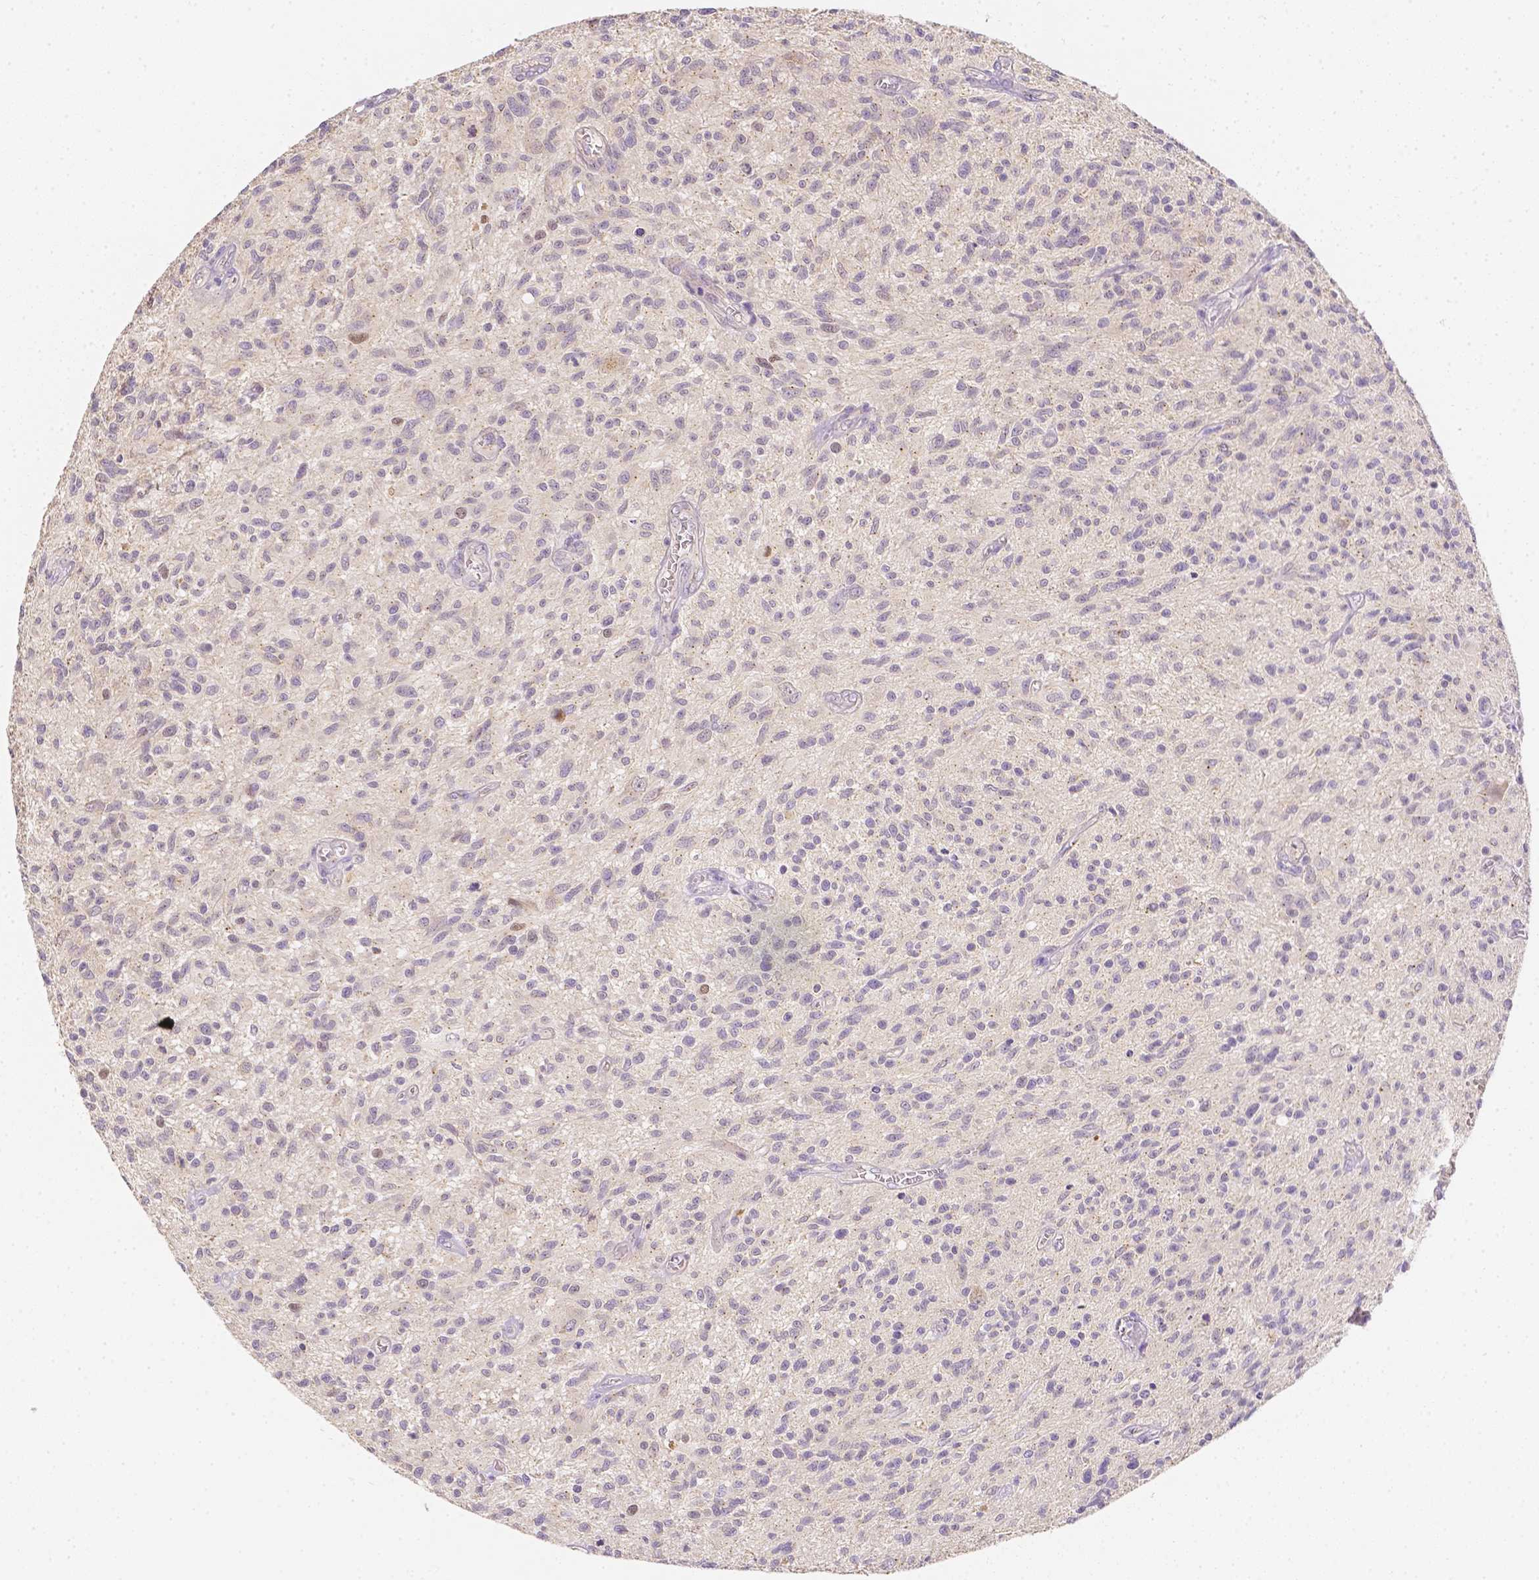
{"staining": {"intensity": "negative", "quantity": "none", "location": "none"}, "tissue": "glioma", "cell_type": "Tumor cells", "image_type": "cancer", "snomed": [{"axis": "morphology", "description": "Glioma, malignant, High grade"}, {"axis": "topography", "description": "Brain"}], "caption": "An immunohistochemistry micrograph of high-grade glioma (malignant) is shown. There is no staining in tumor cells of high-grade glioma (malignant).", "gene": "C10orf67", "patient": {"sex": "male", "age": 75}}